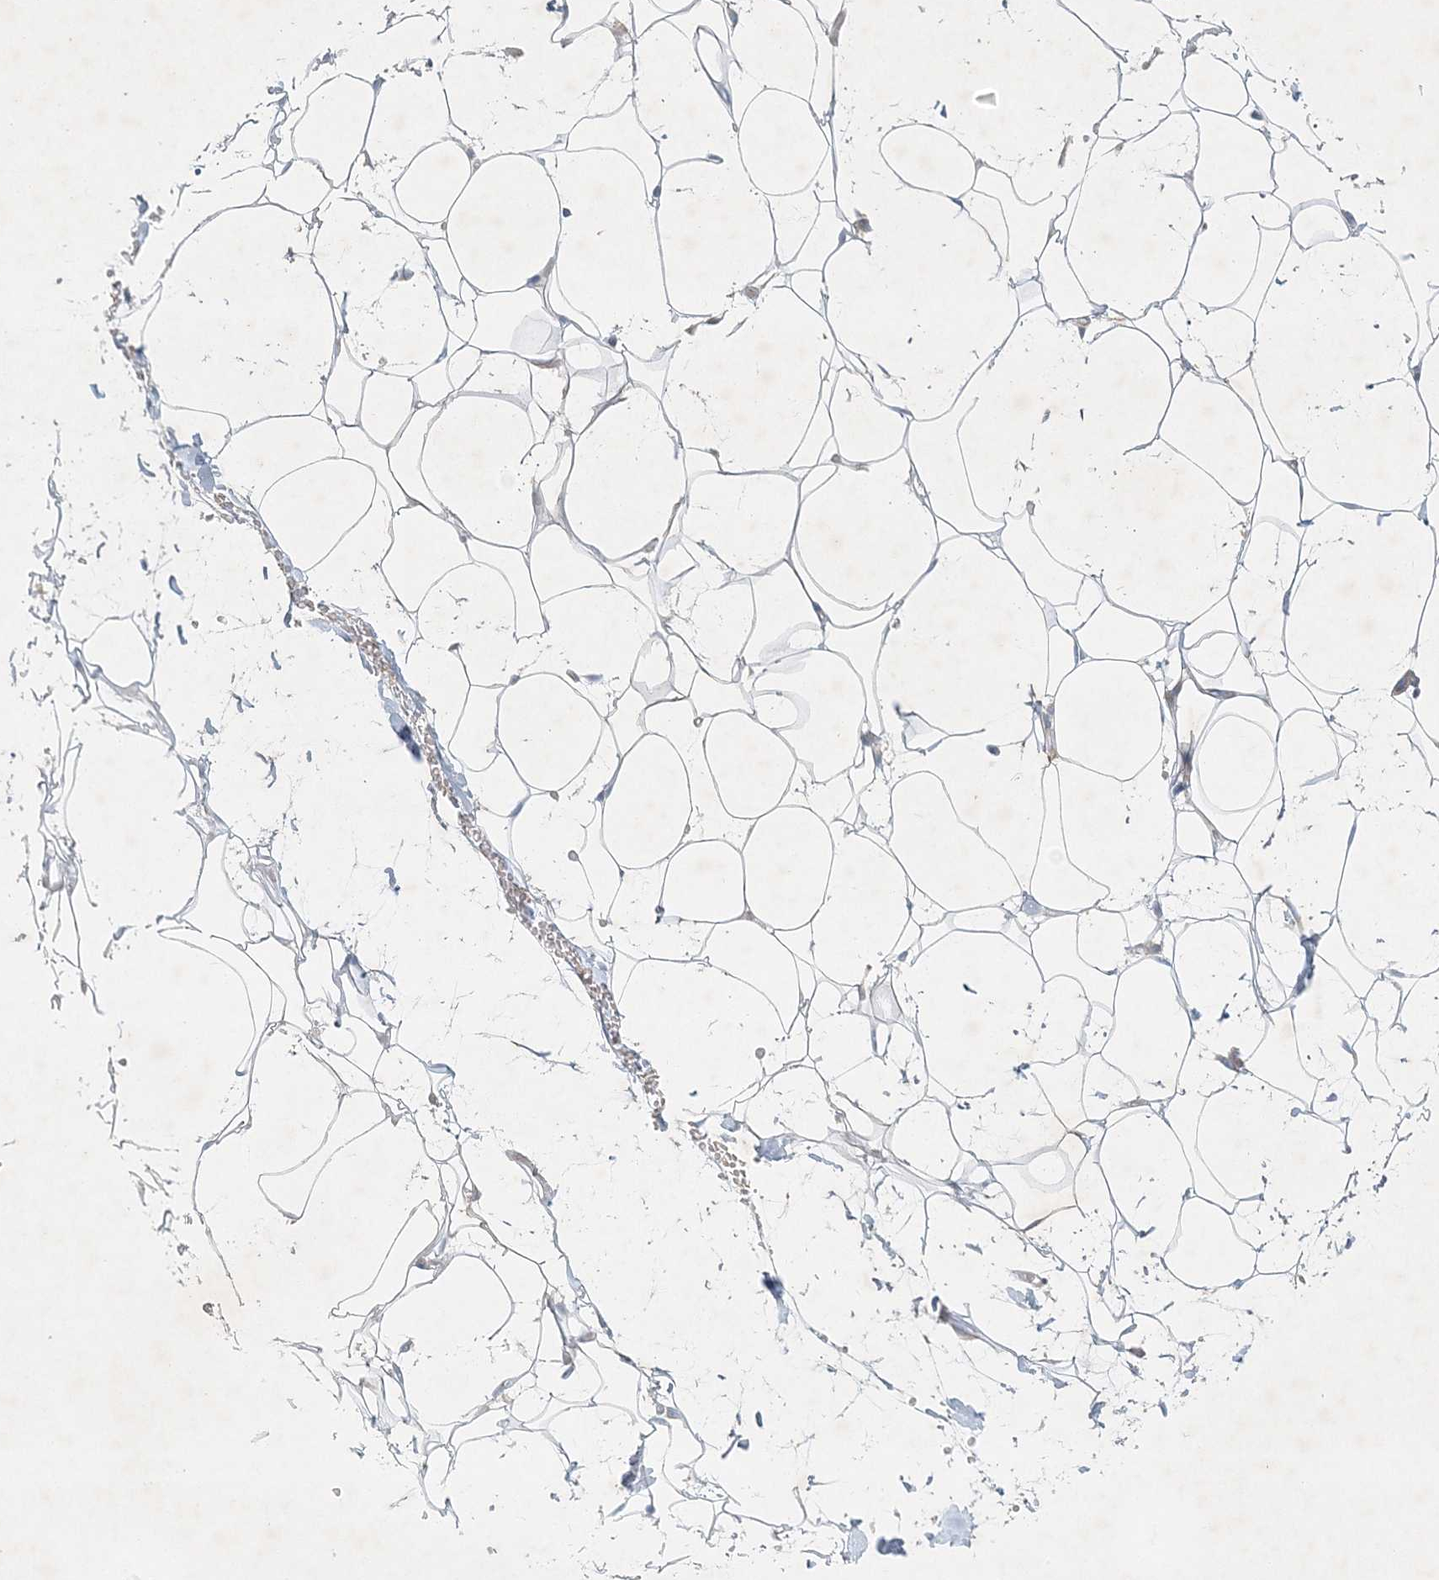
{"staining": {"intensity": "negative", "quantity": "none", "location": "none"}, "tissue": "adipose tissue", "cell_type": "Adipocytes", "image_type": "normal", "snomed": [{"axis": "morphology", "description": "Normal tissue, NOS"}, {"axis": "topography", "description": "Breast"}], "caption": "An immunohistochemistry (IHC) micrograph of normal adipose tissue is shown. There is no staining in adipocytes of adipose tissue. (DAB (3,3'-diaminobenzidine) IHC, high magnification).", "gene": "STK11IP", "patient": {"sex": "female", "age": 26}}